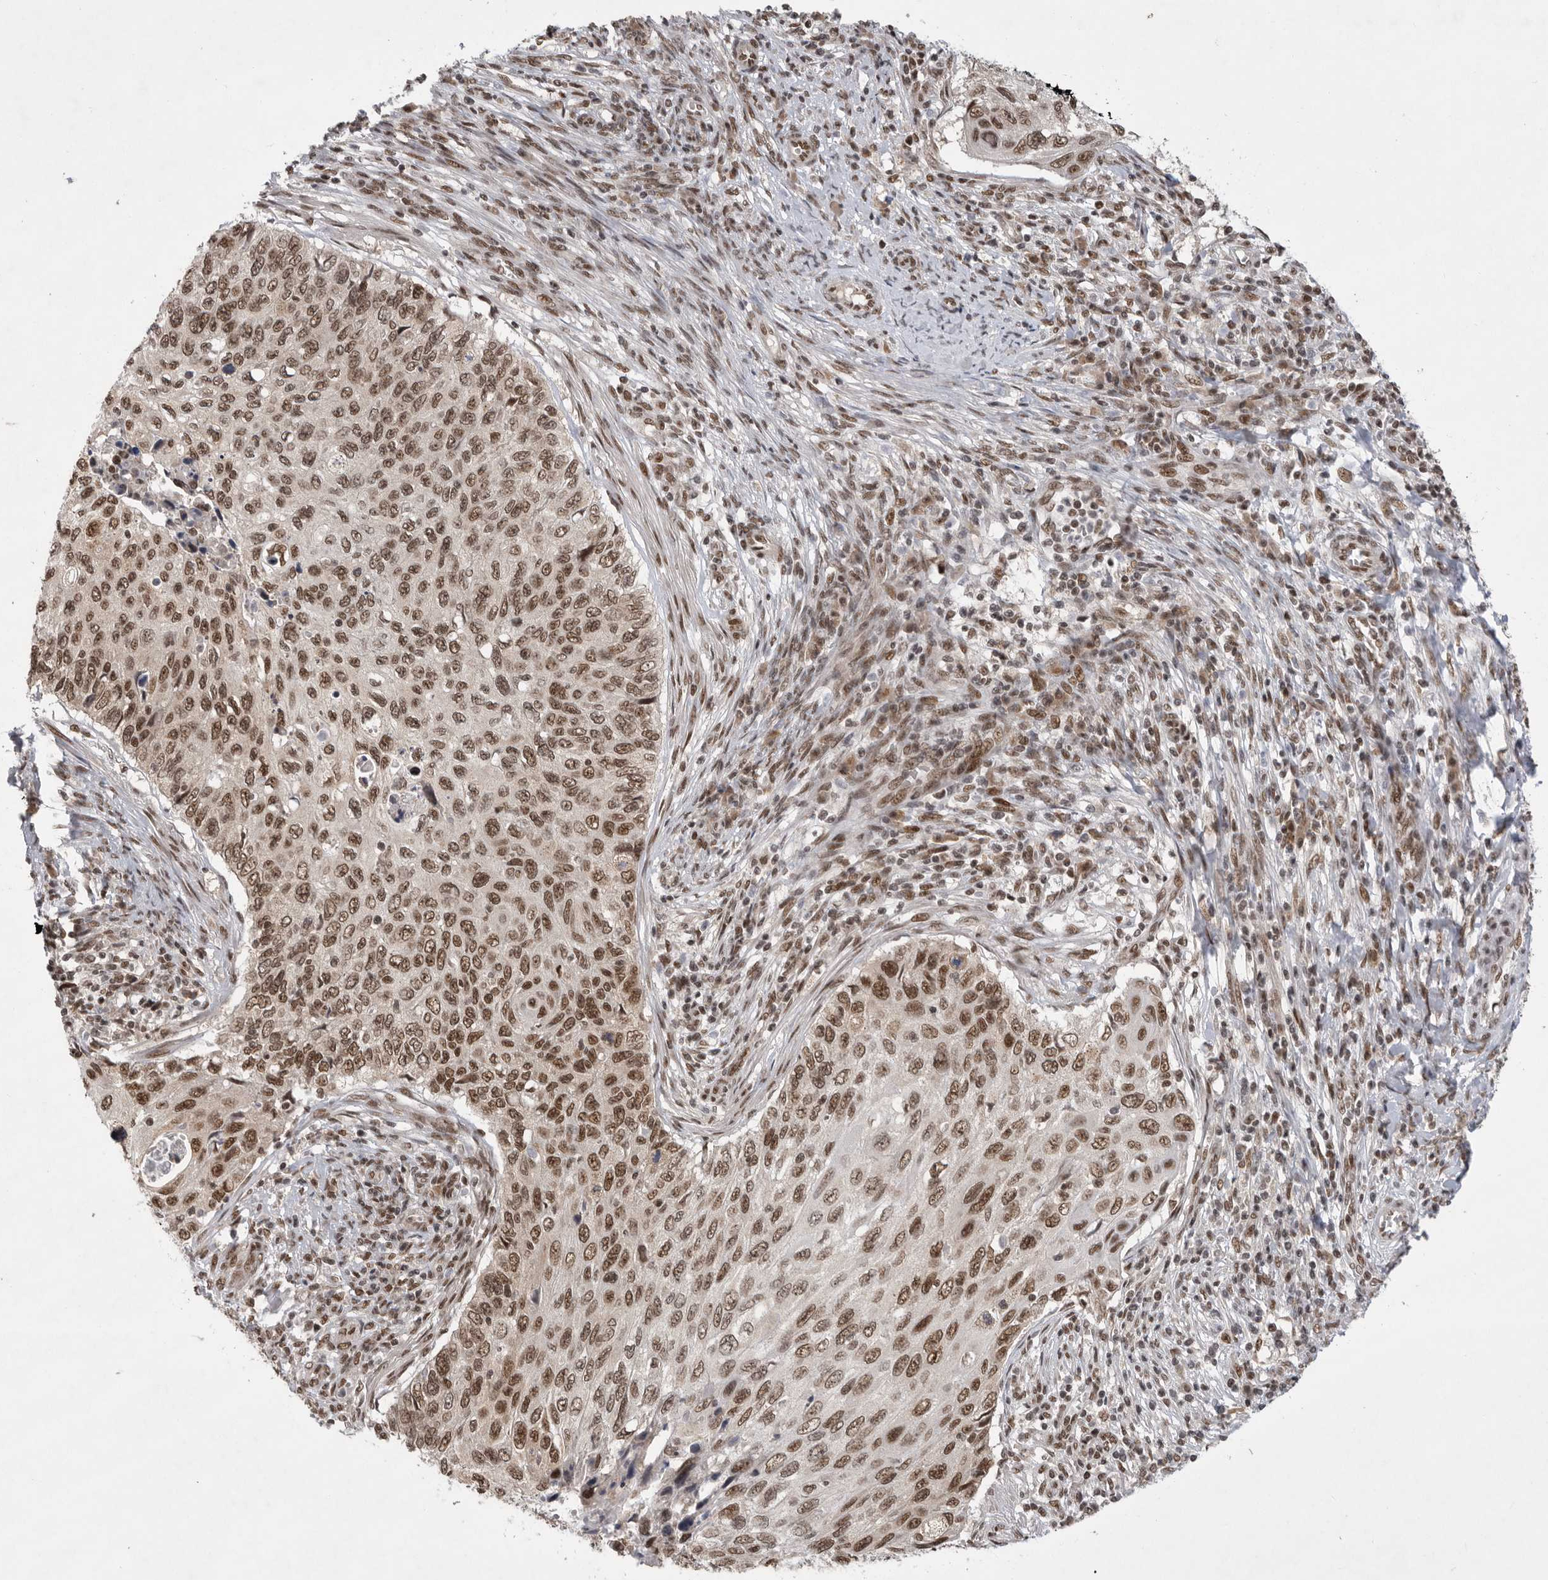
{"staining": {"intensity": "moderate", "quantity": ">75%", "location": "nuclear"}, "tissue": "cervical cancer", "cell_type": "Tumor cells", "image_type": "cancer", "snomed": [{"axis": "morphology", "description": "Squamous cell carcinoma, NOS"}, {"axis": "topography", "description": "Cervix"}], "caption": "Cervical cancer stained with immunohistochemistry (IHC) exhibits moderate nuclear expression in about >75% of tumor cells.", "gene": "ZNF830", "patient": {"sex": "female", "age": 70}}